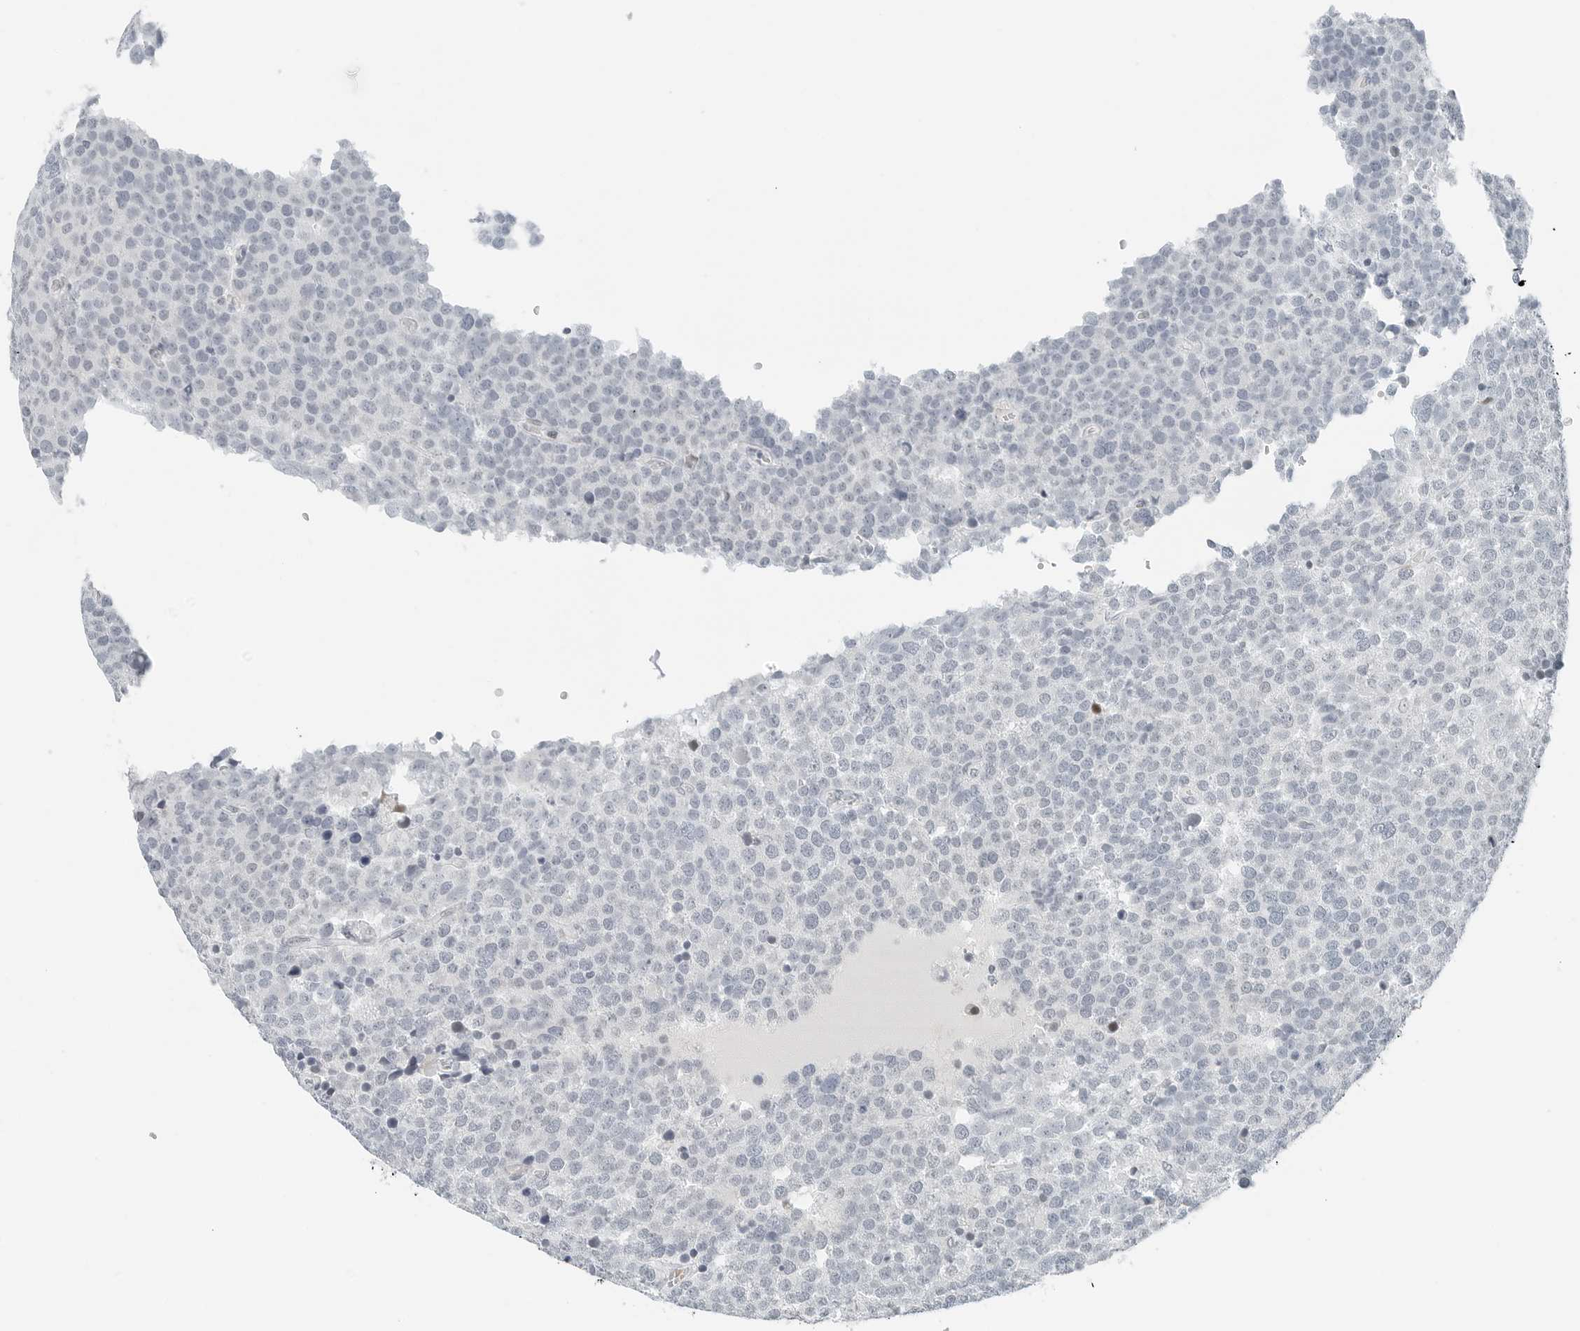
{"staining": {"intensity": "negative", "quantity": "none", "location": "none"}, "tissue": "testis cancer", "cell_type": "Tumor cells", "image_type": "cancer", "snomed": [{"axis": "morphology", "description": "Seminoma, NOS"}, {"axis": "topography", "description": "Testis"}], "caption": "Human testis seminoma stained for a protein using IHC demonstrates no staining in tumor cells.", "gene": "NTMT2", "patient": {"sex": "male", "age": 71}}